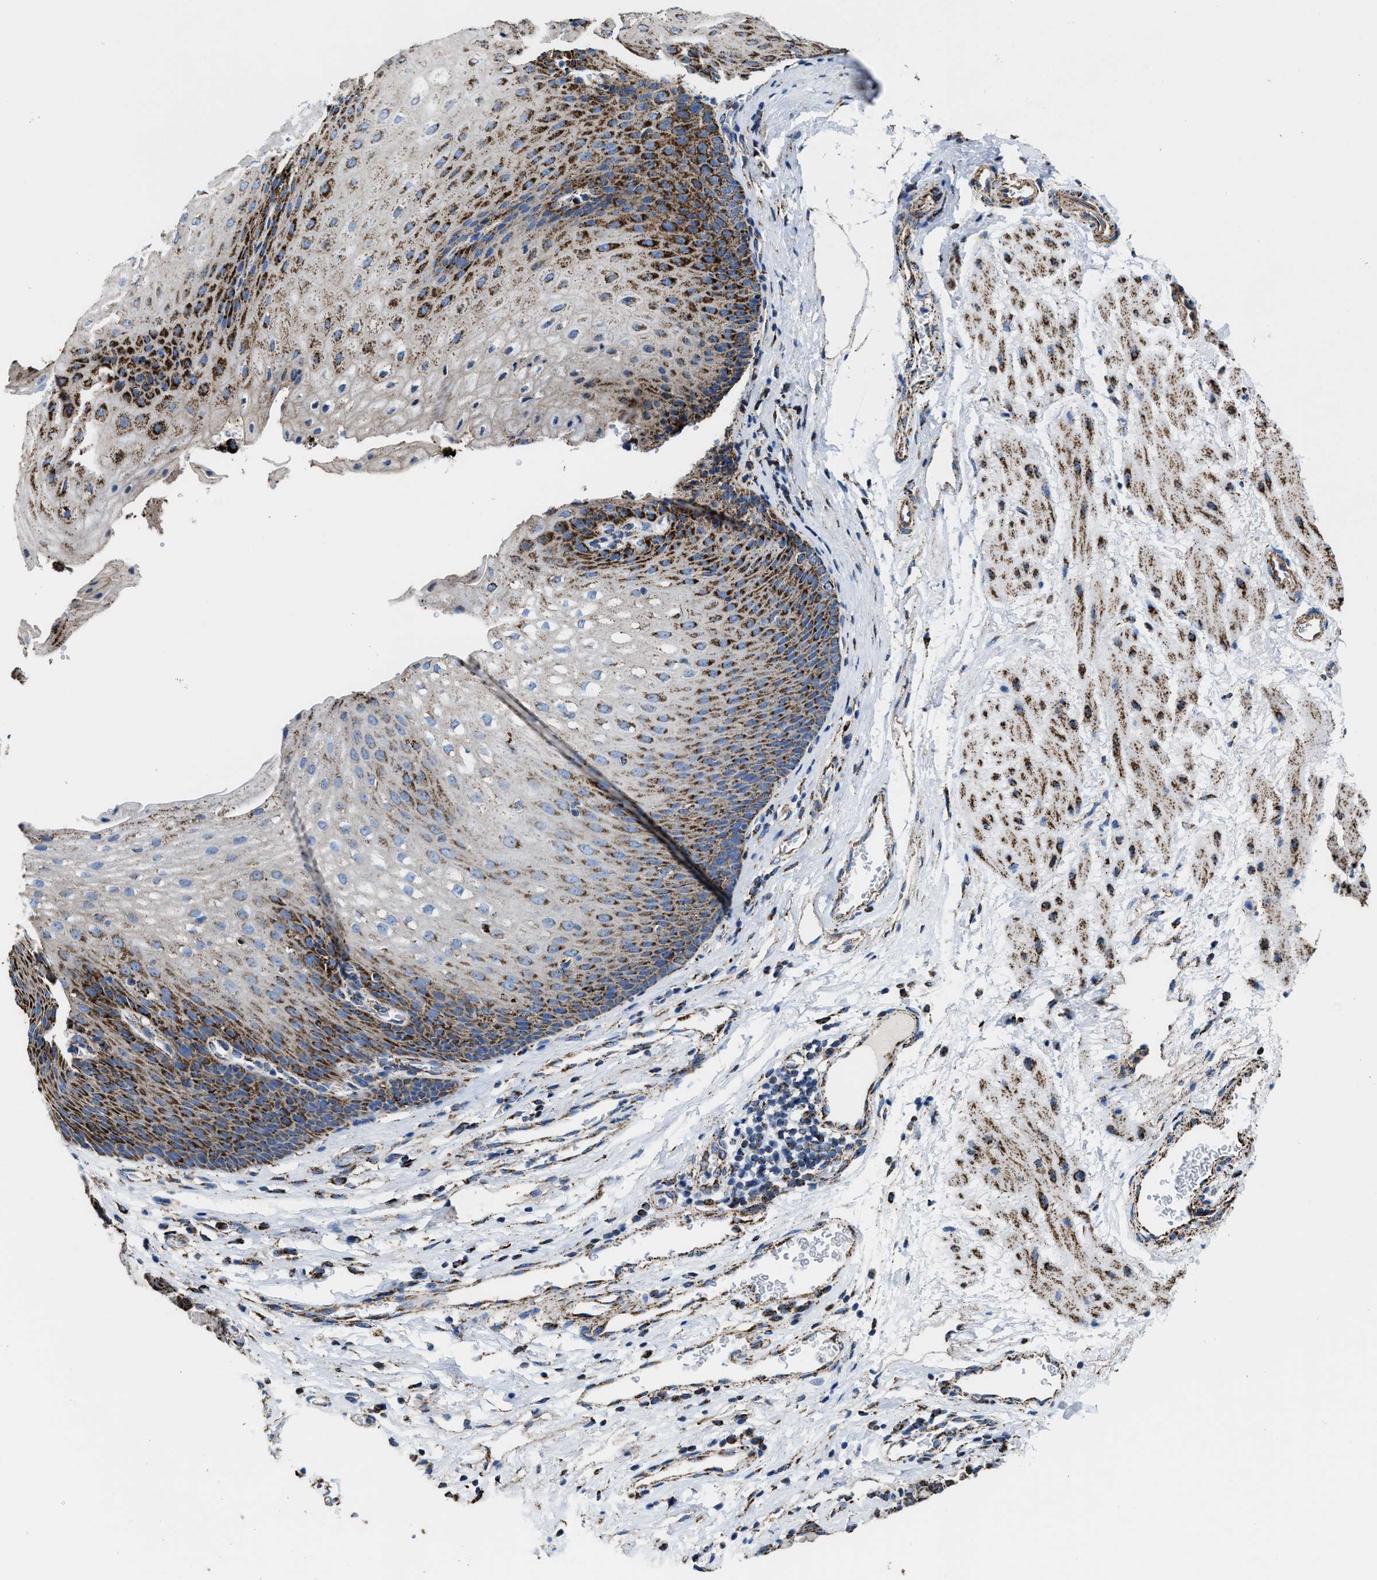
{"staining": {"intensity": "strong", "quantity": "<25%", "location": "cytoplasmic/membranous"}, "tissue": "esophagus", "cell_type": "Squamous epithelial cells", "image_type": "normal", "snomed": [{"axis": "morphology", "description": "Normal tissue, NOS"}, {"axis": "topography", "description": "Esophagus"}], "caption": "Immunohistochemical staining of benign human esophagus reveals <25% levels of strong cytoplasmic/membranous protein staining in about <25% of squamous epithelial cells. The protein is shown in brown color, while the nuclei are stained blue.", "gene": "ALDH1B1", "patient": {"sex": "male", "age": 48}}